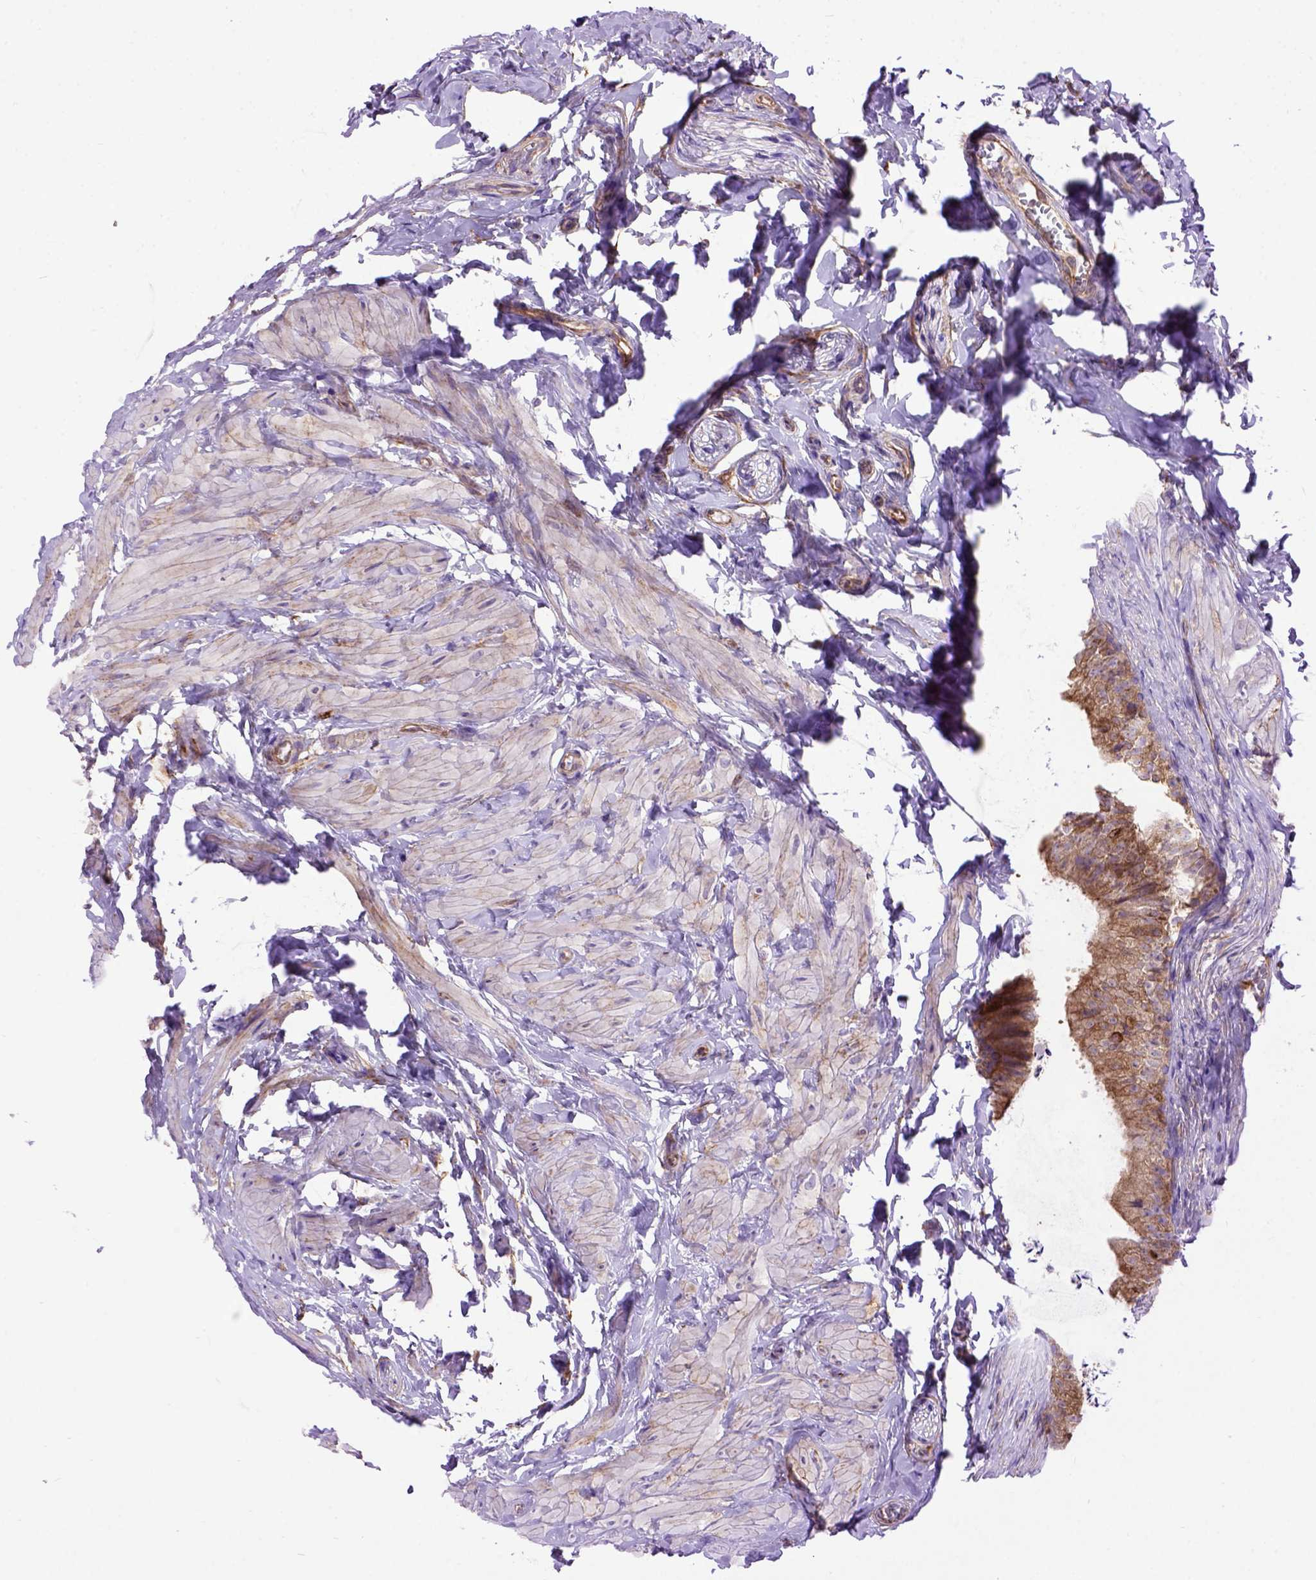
{"staining": {"intensity": "moderate", "quantity": ">75%", "location": "cytoplasmic/membranous"}, "tissue": "epididymis", "cell_type": "Glandular cells", "image_type": "normal", "snomed": [{"axis": "morphology", "description": "Normal tissue, NOS"}, {"axis": "topography", "description": "Epididymis, spermatic cord, NOS"}, {"axis": "topography", "description": "Epididymis"}, {"axis": "topography", "description": "Peripheral nerve tissue"}], "caption": "DAB immunohistochemical staining of normal epididymis reveals moderate cytoplasmic/membranous protein staining in about >75% of glandular cells.", "gene": "MVP", "patient": {"sex": "male", "age": 29}}